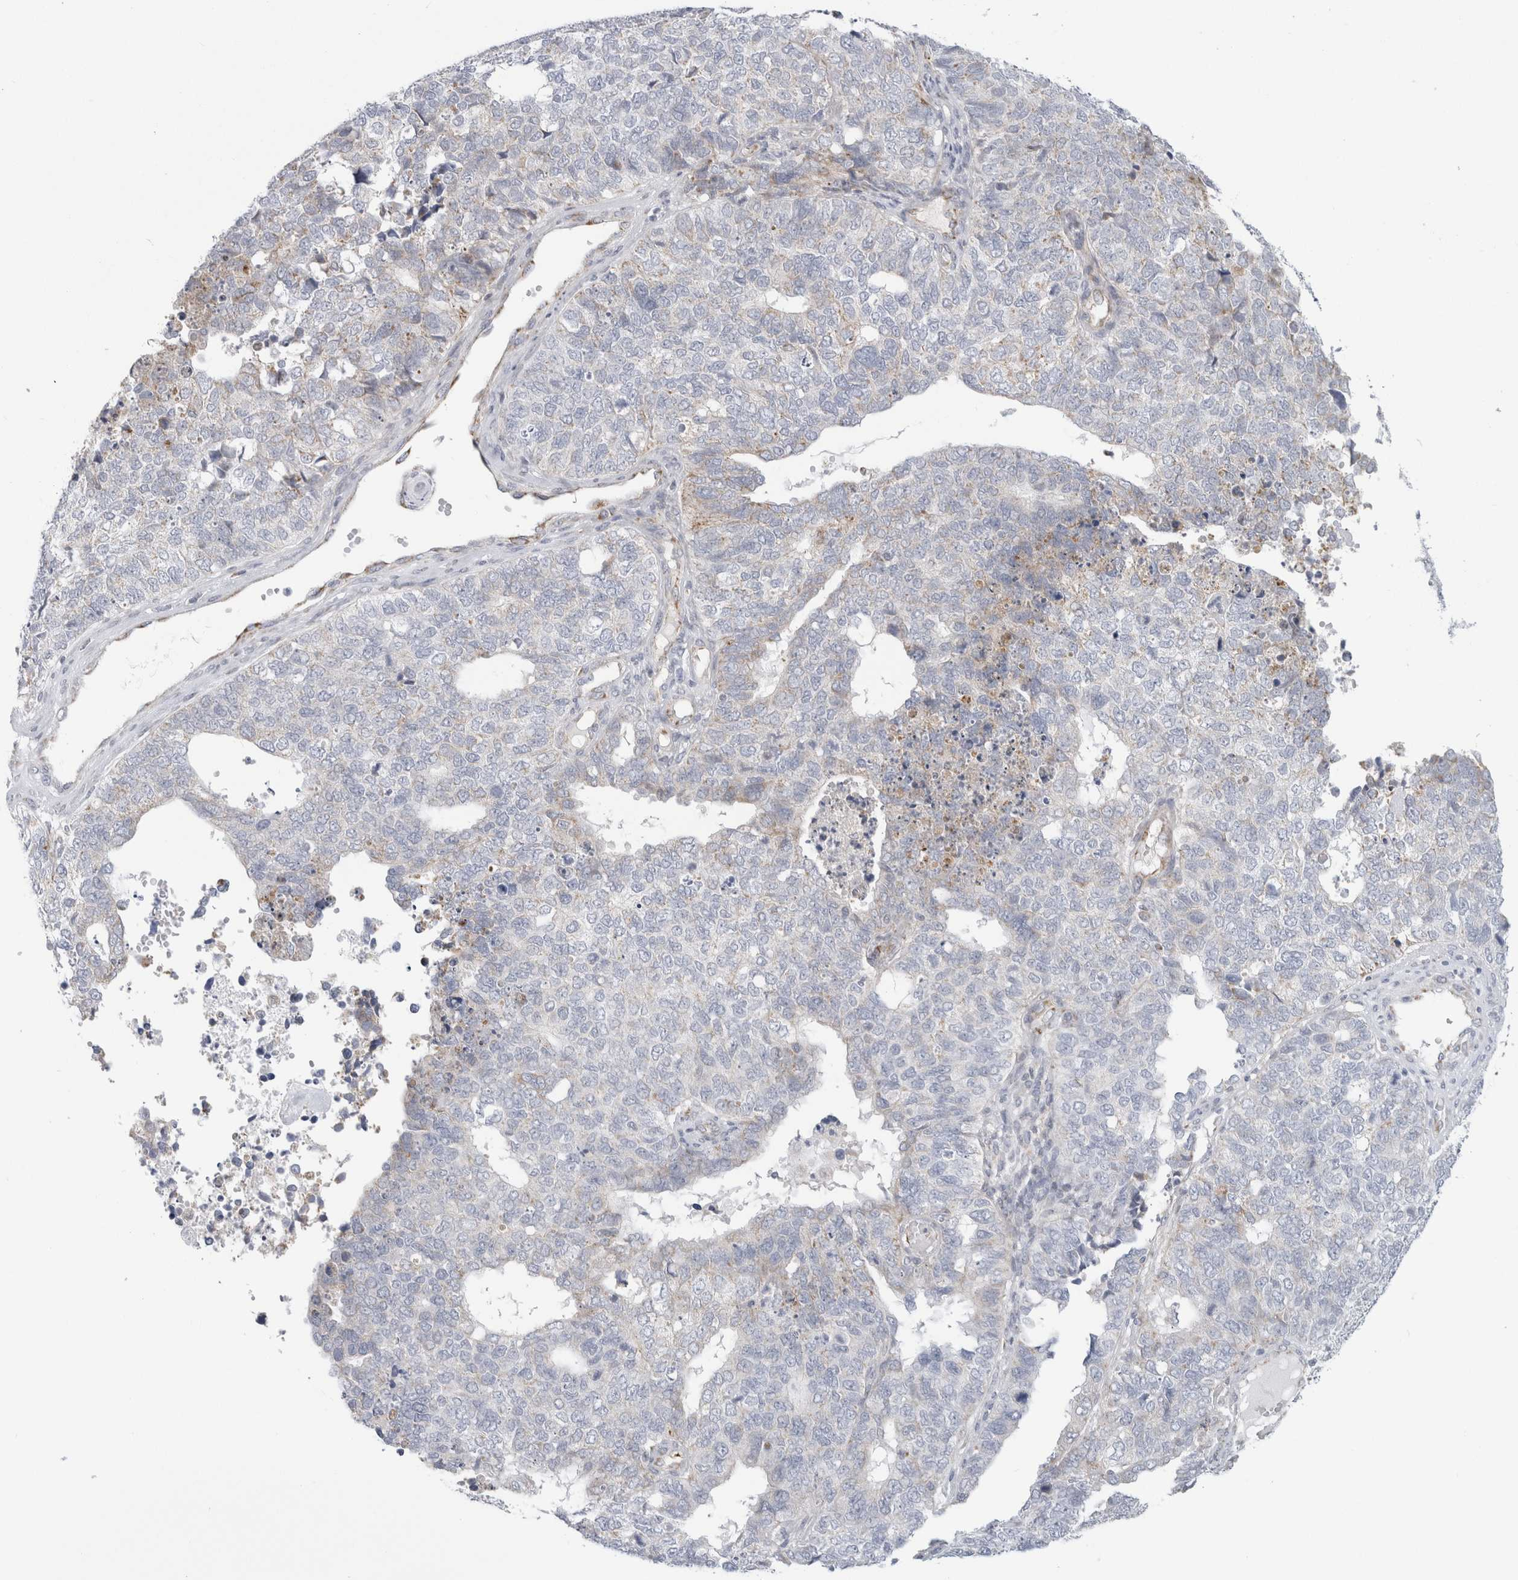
{"staining": {"intensity": "weak", "quantity": "<25%", "location": "cytoplasmic/membranous"}, "tissue": "cervical cancer", "cell_type": "Tumor cells", "image_type": "cancer", "snomed": [{"axis": "morphology", "description": "Squamous cell carcinoma, NOS"}, {"axis": "topography", "description": "Cervix"}], "caption": "A micrograph of cervical cancer stained for a protein displays no brown staining in tumor cells.", "gene": "FAHD1", "patient": {"sex": "female", "age": 63}}